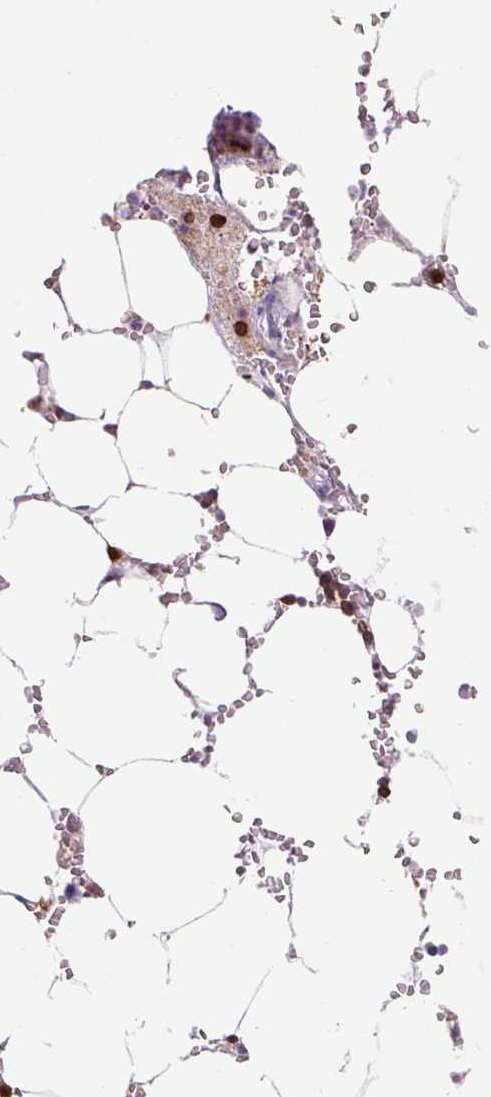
{"staining": {"intensity": "strong", "quantity": "<25%", "location": "cytoplasmic/membranous"}, "tissue": "bone marrow", "cell_type": "Hematopoietic cells", "image_type": "normal", "snomed": [{"axis": "morphology", "description": "Normal tissue, NOS"}, {"axis": "topography", "description": "Bone marrow"}], "caption": "Immunohistochemical staining of normal human bone marrow exhibits medium levels of strong cytoplasmic/membranous staining in approximately <25% of hematopoietic cells.", "gene": "S100A4", "patient": {"sex": "male", "age": 64}}